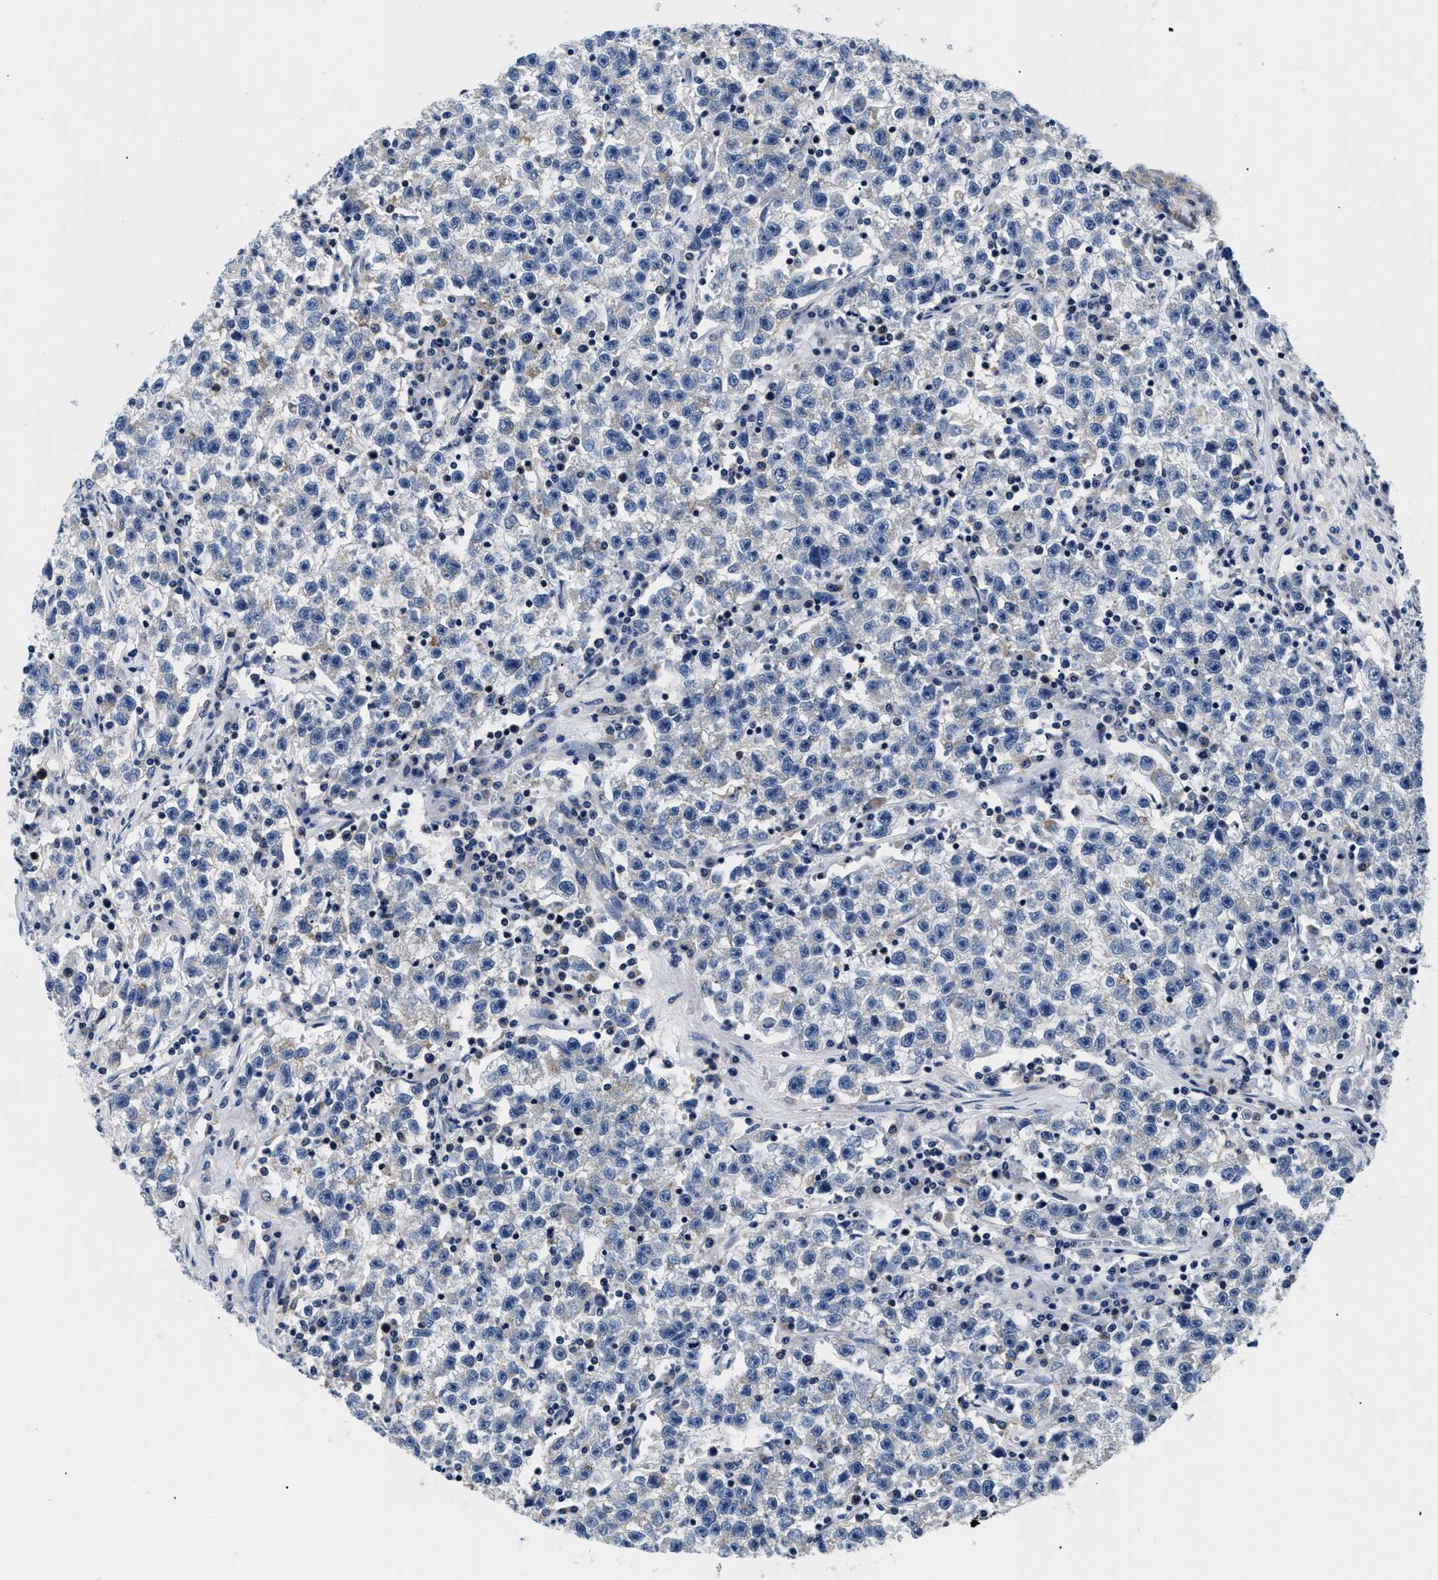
{"staining": {"intensity": "negative", "quantity": "none", "location": "none"}, "tissue": "testis cancer", "cell_type": "Tumor cells", "image_type": "cancer", "snomed": [{"axis": "morphology", "description": "Seminoma, NOS"}, {"axis": "topography", "description": "Testis"}], "caption": "Tumor cells are negative for protein expression in human testis seminoma.", "gene": "MEA1", "patient": {"sex": "male", "age": 22}}